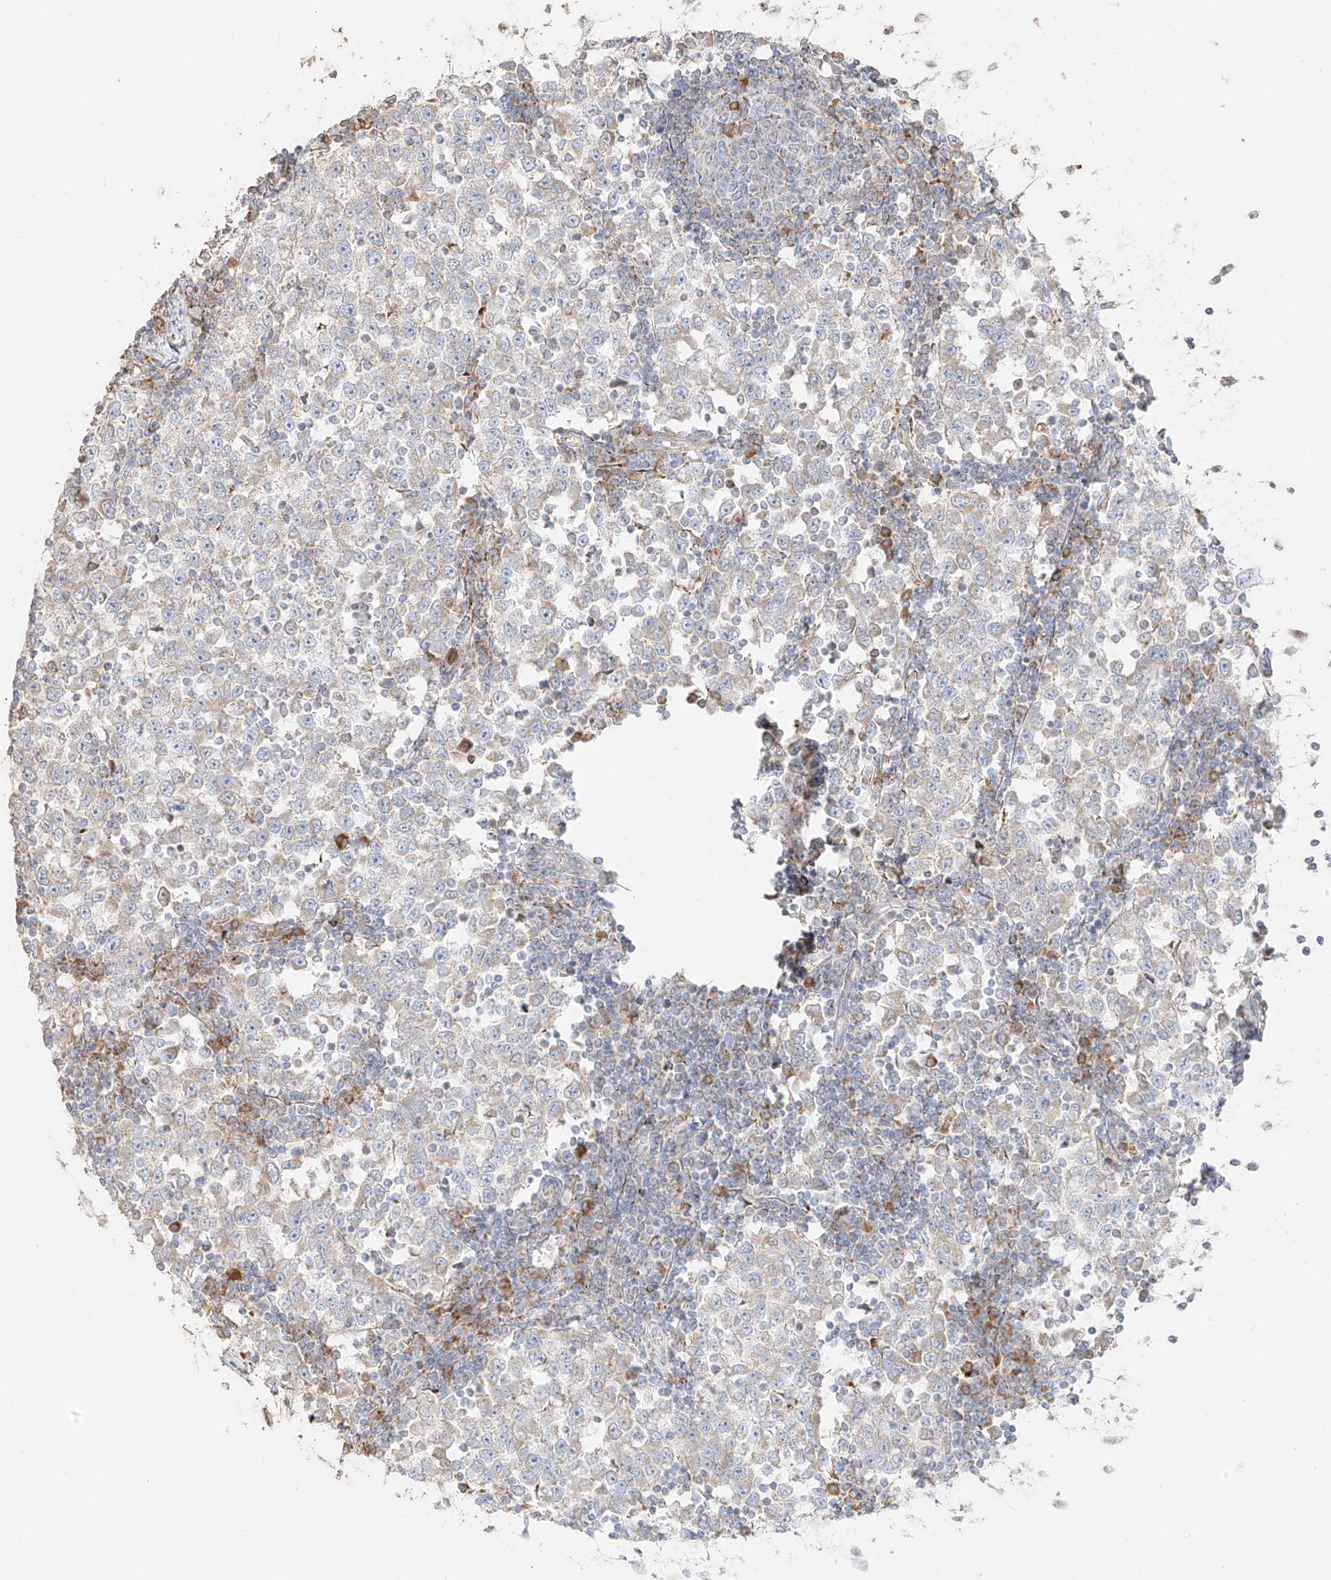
{"staining": {"intensity": "weak", "quantity": "<25%", "location": "cytoplasmic/membranous"}, "tissue": "testis cancer", "cell_type": "Tumor cells", "image_type": "cancer", "snomed": [{"axis": "morphology", "description": "Seminoma, NOS"}, {"axis": "topography", "description": "Testis"}], "caption": "Tumor cells show no significant expression in seminoma (testis).", "gene": "COLGALT2", "patient": {"sex": "male", "age": 65}}